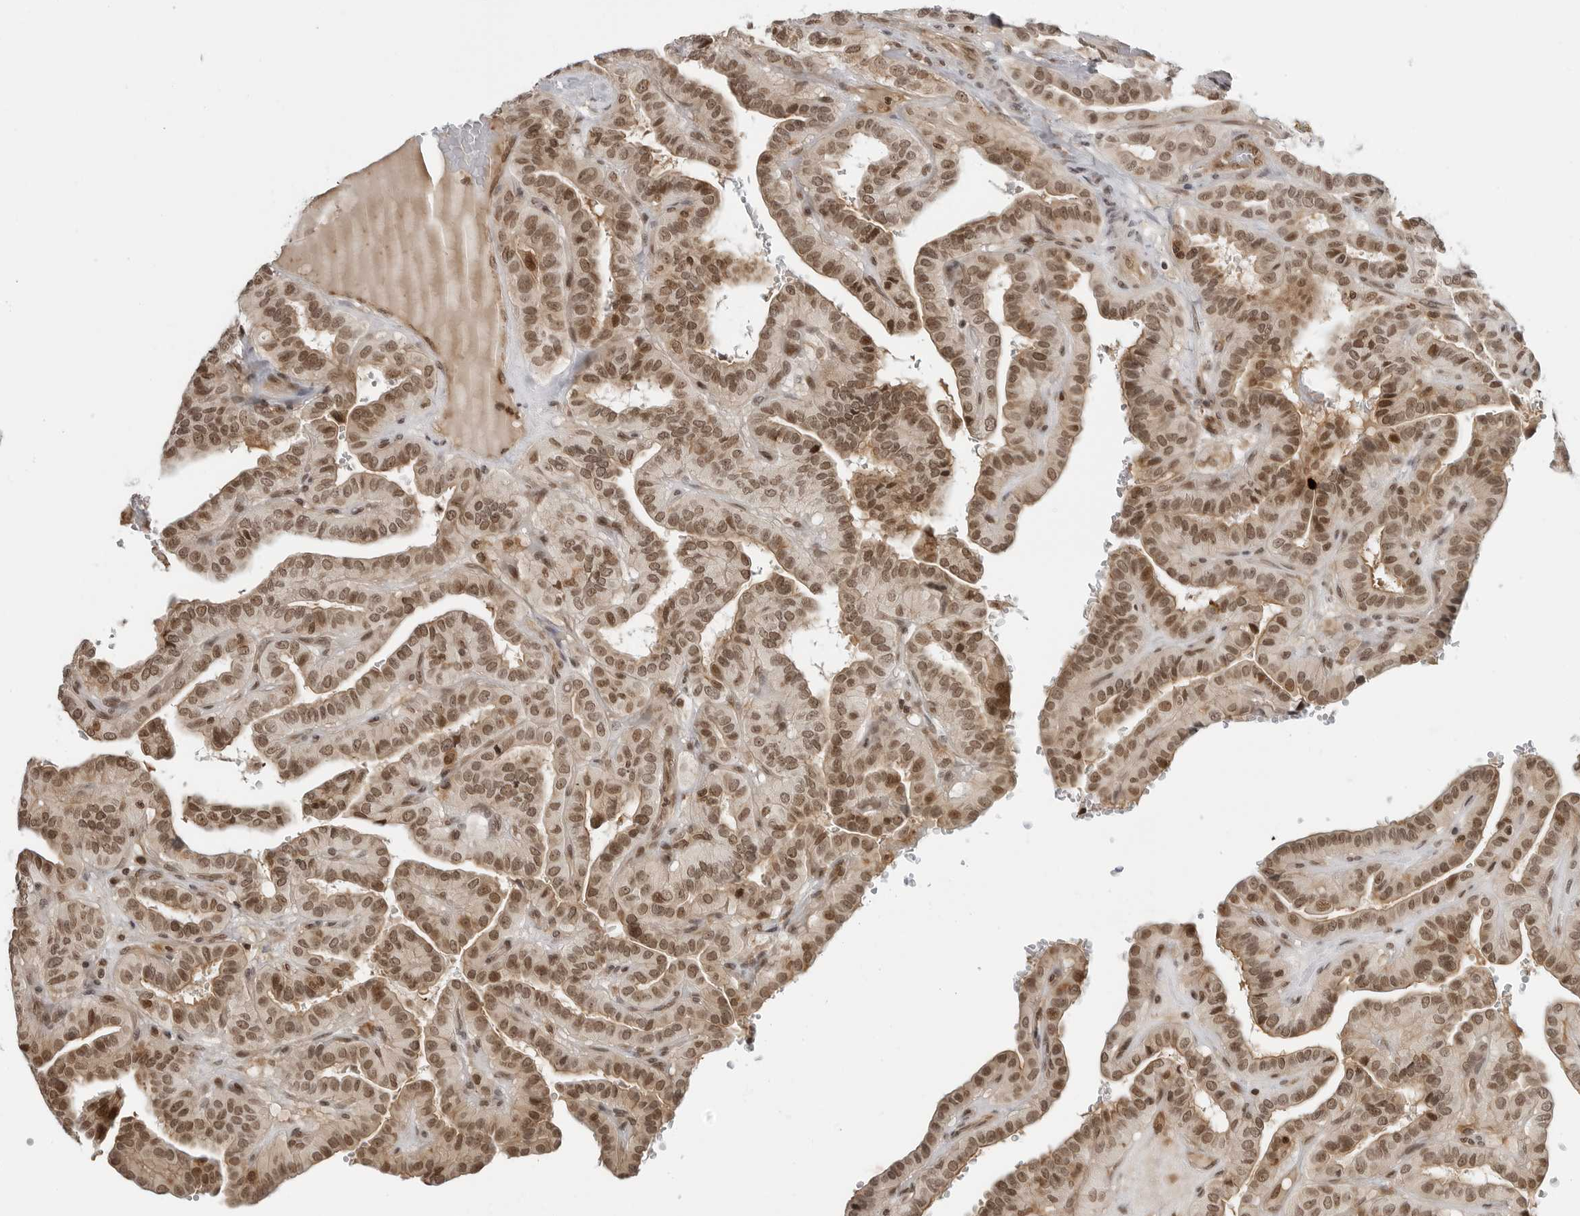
{"staining": {"intensity": "moderate", "quantity": ">75%", "location": "nuclear"}, "tissue": "thyroid cancer", "cell_type": "Tumor cells", "image_type": "cancer", "snomed": [{"axis": "morphology", "description": "Papillary adenocarcinoma, NOS"}, {"axis": "topography", "description": "Thyroid gland"}], "caption": "Protein positivity by IHC exhibits moderate nuclear positivity in about >75% of tumor cells in papillary adenocarcinoma (thyroid). (DAB (3,3'-diaminobenzidine) = brown stain, brightfield microscopy at high magnification).", "gene": "C8orf33", "patient": {"sex": "male", "age": 77}}